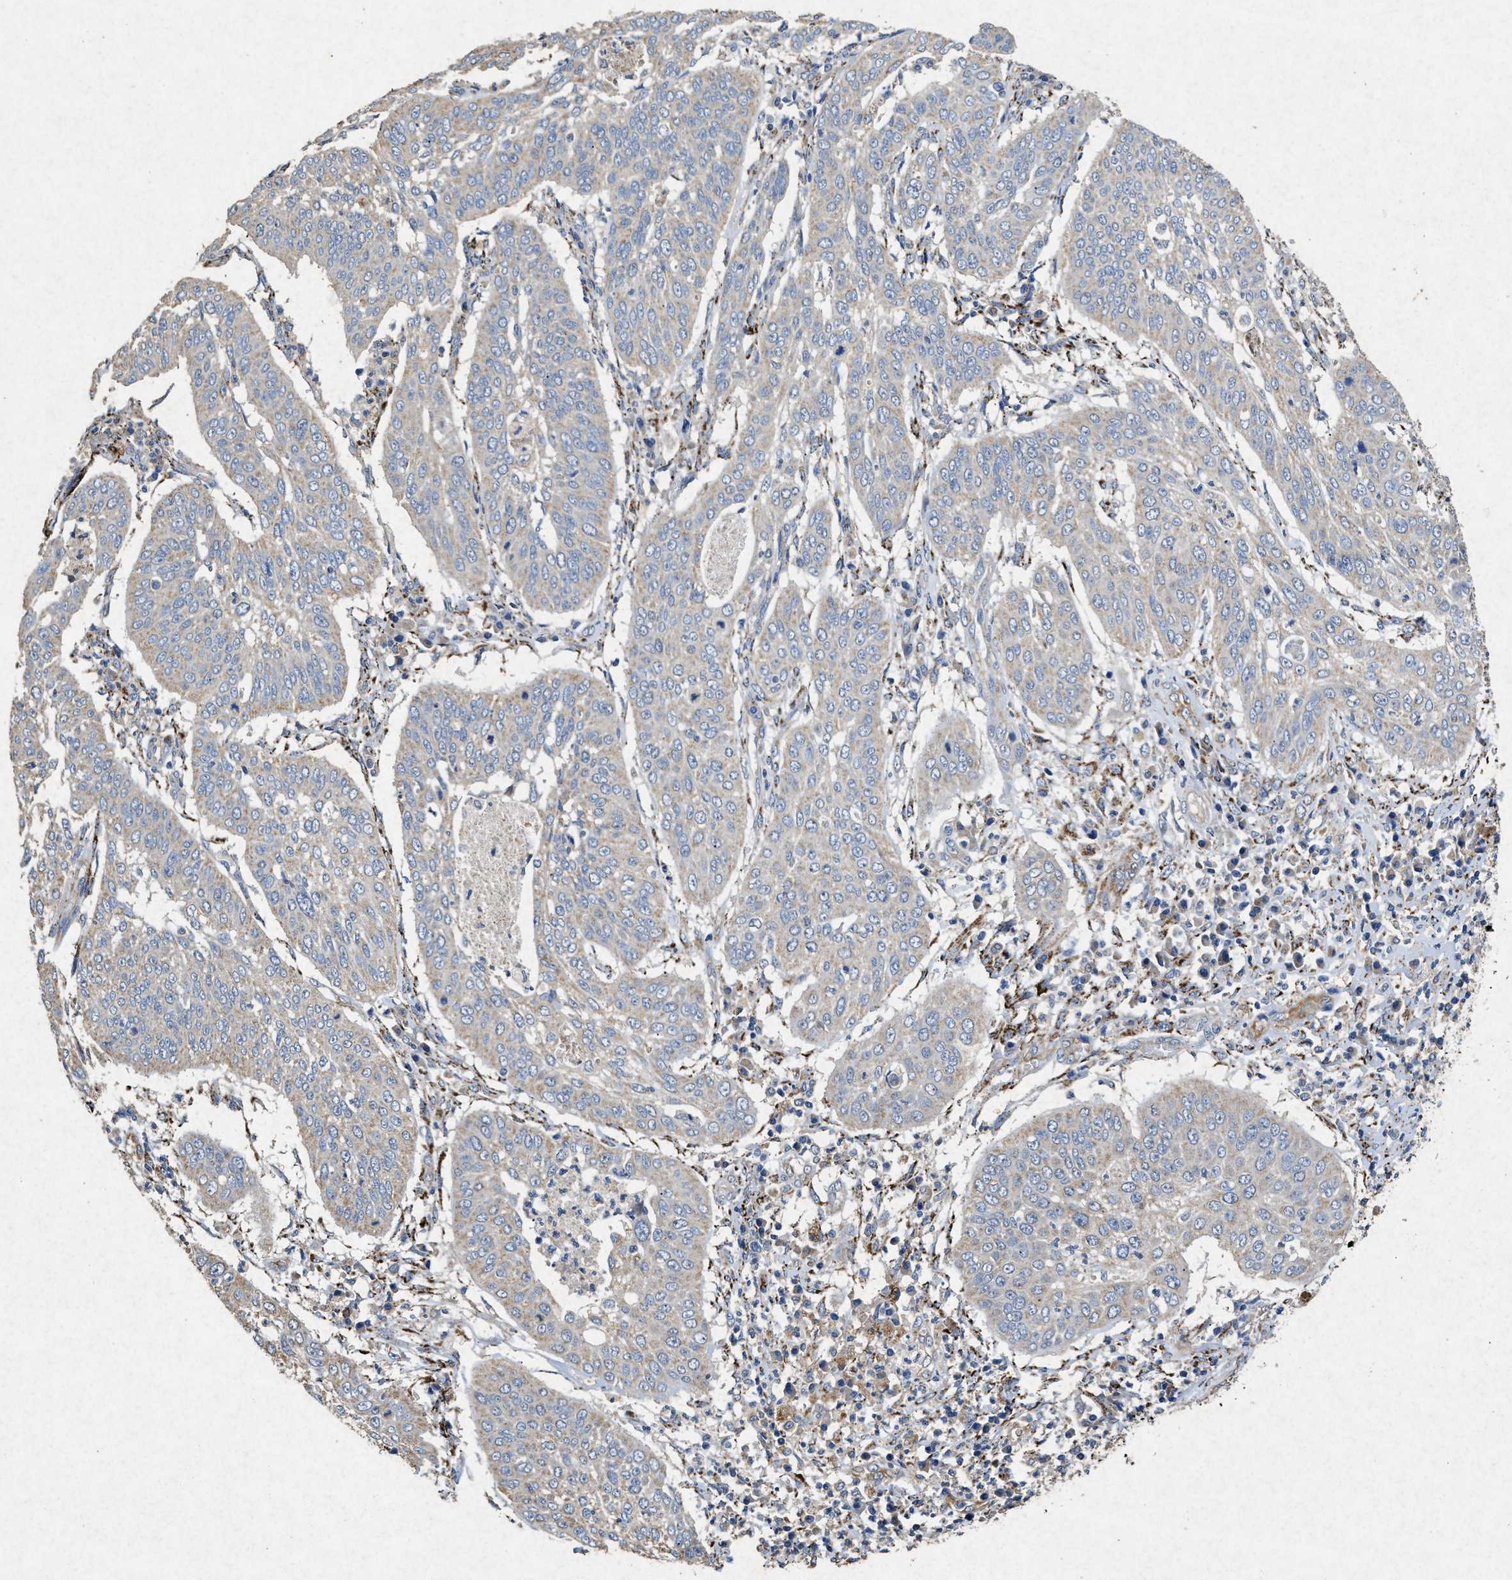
{"staining": {"intensity": "weak", "quantity": "<25%", "location": "cytoplasmic/membranous"}, "tissue": "cervical cancer", "cell_type": "Tumor cells", "image_type": "cancer", "snomed": [{"axis": "morphology", "description": "Normal tissue, NOS"}, {"axis": "morphology", "description": "Squamous cell carcinoma, NOS"}, {"axis": "topography", "description": "Cervix"}], "caption": "There is no significant staining in tumor cells of squamous cell carcinoma (cervical).", "gene": "CDK15", "patient": {"sex": "female", "age": 39}}